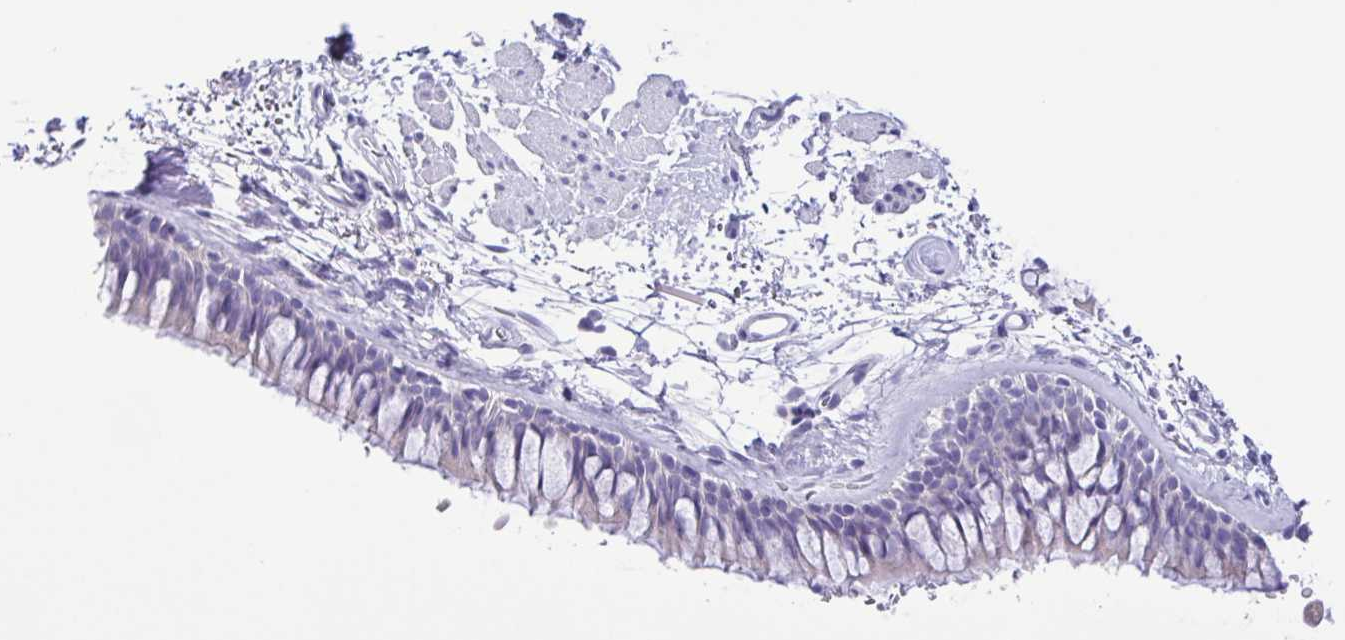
{"staining": {"intensity": "negative", "quantity": "none", "location": "none"}, "tissue": "bronchus", "cell_type": "Respiratory epithelial cells", "image_type": "normal", "snomed": [{"axis": "morphology", "description": "Normal tissue, NOS"}, {"axis": "topography", "description": "Cartilage tissue"}, {"axis": "topography", "description": "Bronchus"}], "caption": "This is an IHC image of normal human bronchus. There is no positivity in respiratory epithelial cells.", "gene": "CD72", "patient": {"sex": "female", "age": 79}}